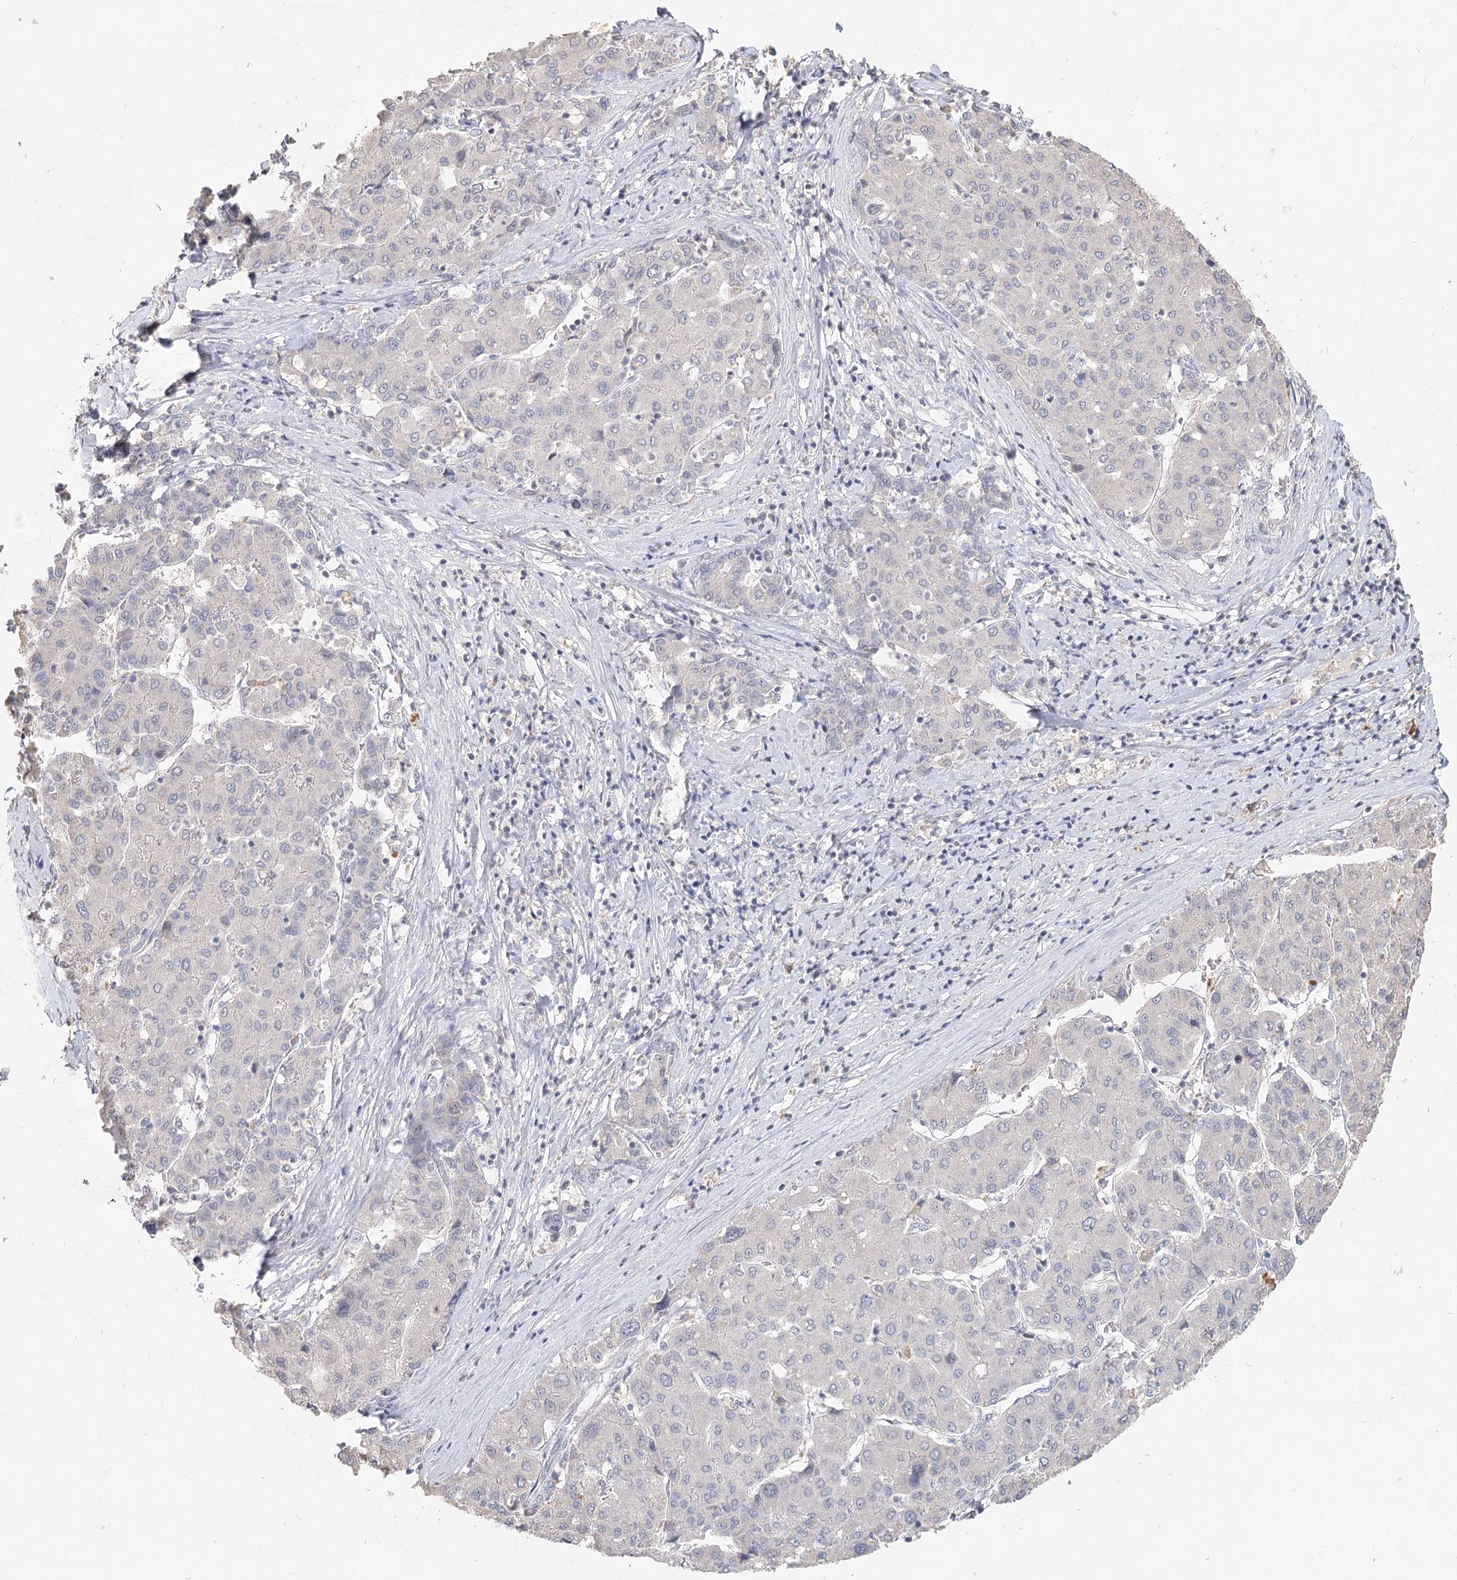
{"staining": {"intensity": "negative", "quantity": "none", "location": "none"}, "tissue": "liver cancer", "cell_type": "Tumor cells", "image_type": "cancer", "snomed": [{"axis": "morphology", "description": "Carcinoma, Hepatocellular, NOS"}, {"axis": "topography", "description": "Liver"}], "caption": "Human liver cancer stained for a protein using immunohistochemistry (IHC) reveals no positivity in tumor cells.", "gene": "ARSI", "patient": {"sex": "male", "age": 65}}